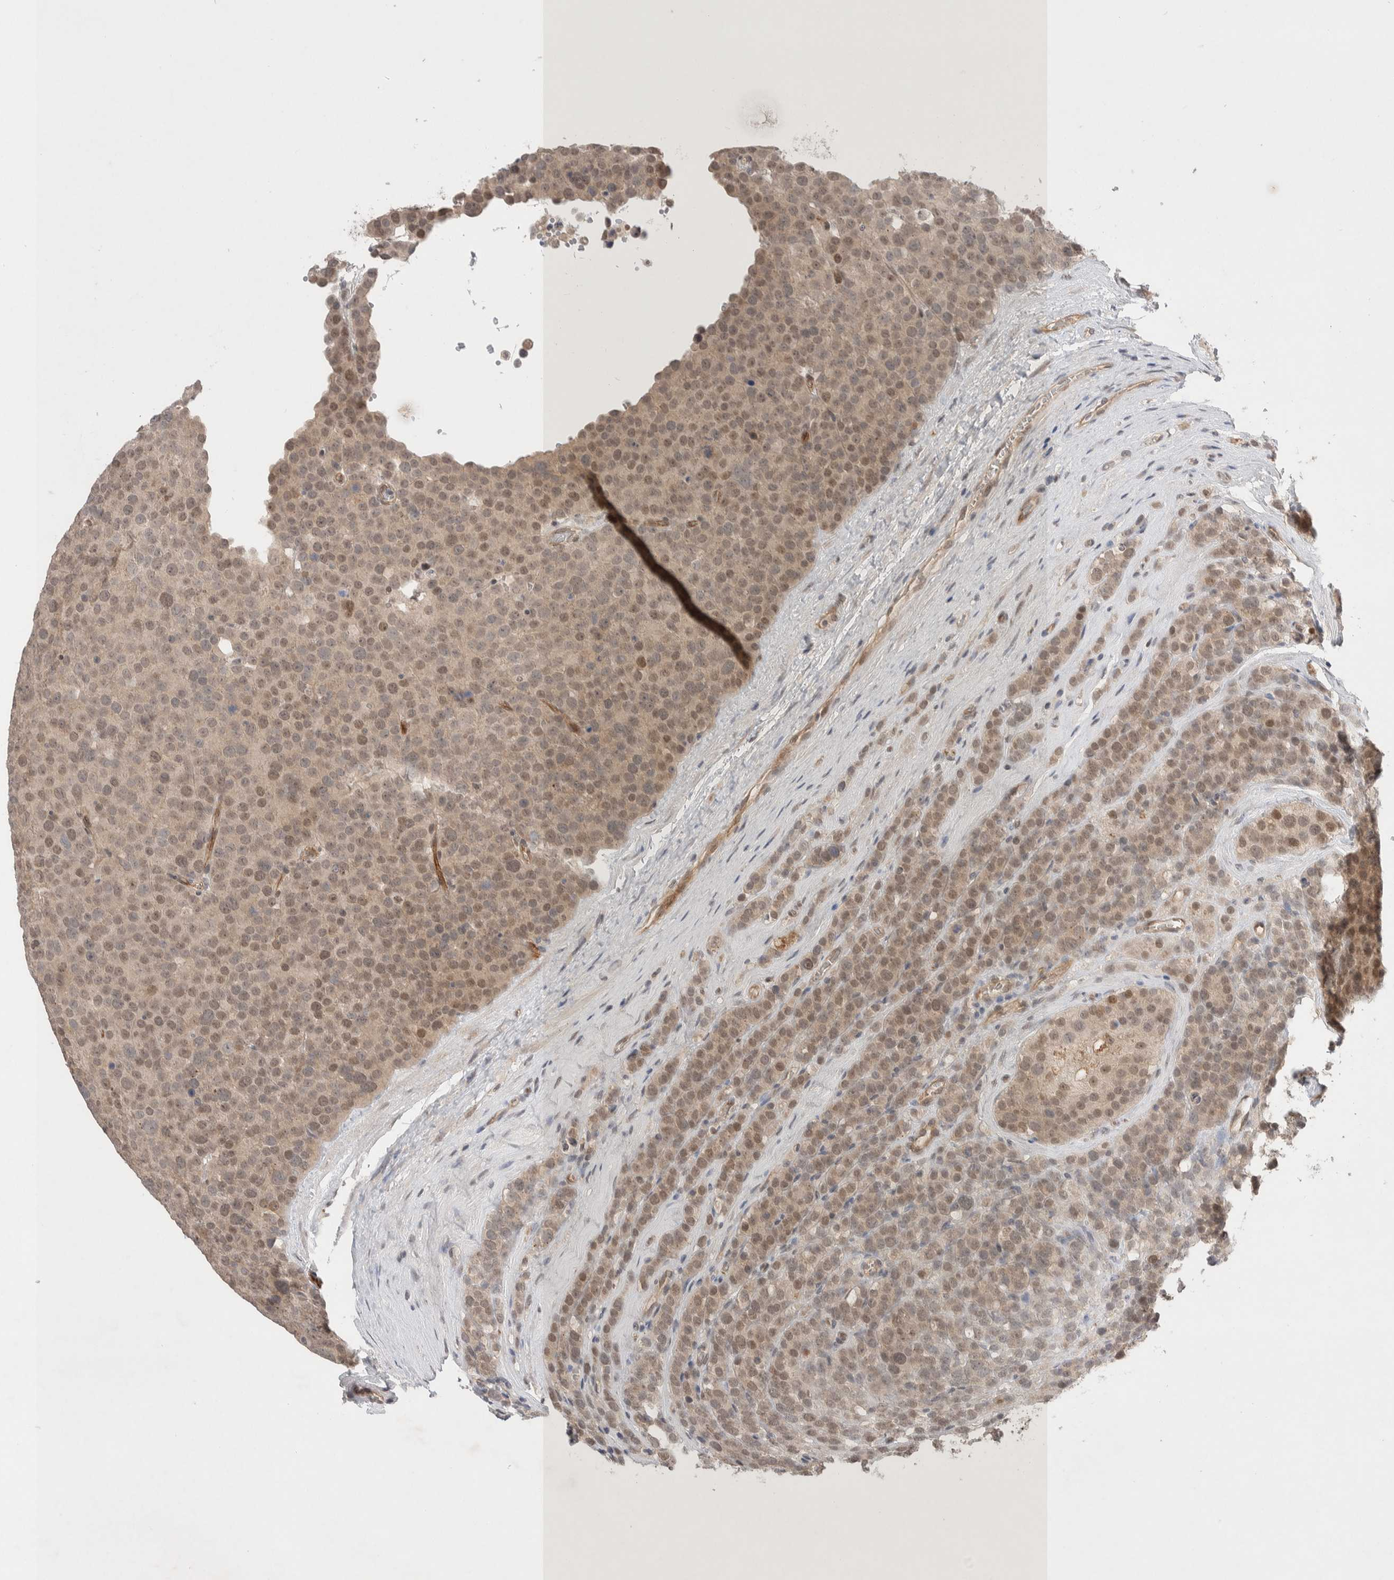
{"staining": {"intensity": "weak", "quantity": ">75%", "location": "cytoplasmic/membranous,nuclear"}, "tissue": "testis cancer", "cell_type": "Tumor cells", "image_type": "cancer", "snomed": [{"axis": "morphology", "description": "Seminoma, NOS"}, {"axis": "topography", "description": "Testis"}], "caption": "A brown stain highlights weak cytoplasmic/membranous and nuclear positivity of a protein in human testis cancer (seminoma) tumor cells.", "gene": "ZNF704", "patient": {"sex": "male", "age": 71}}